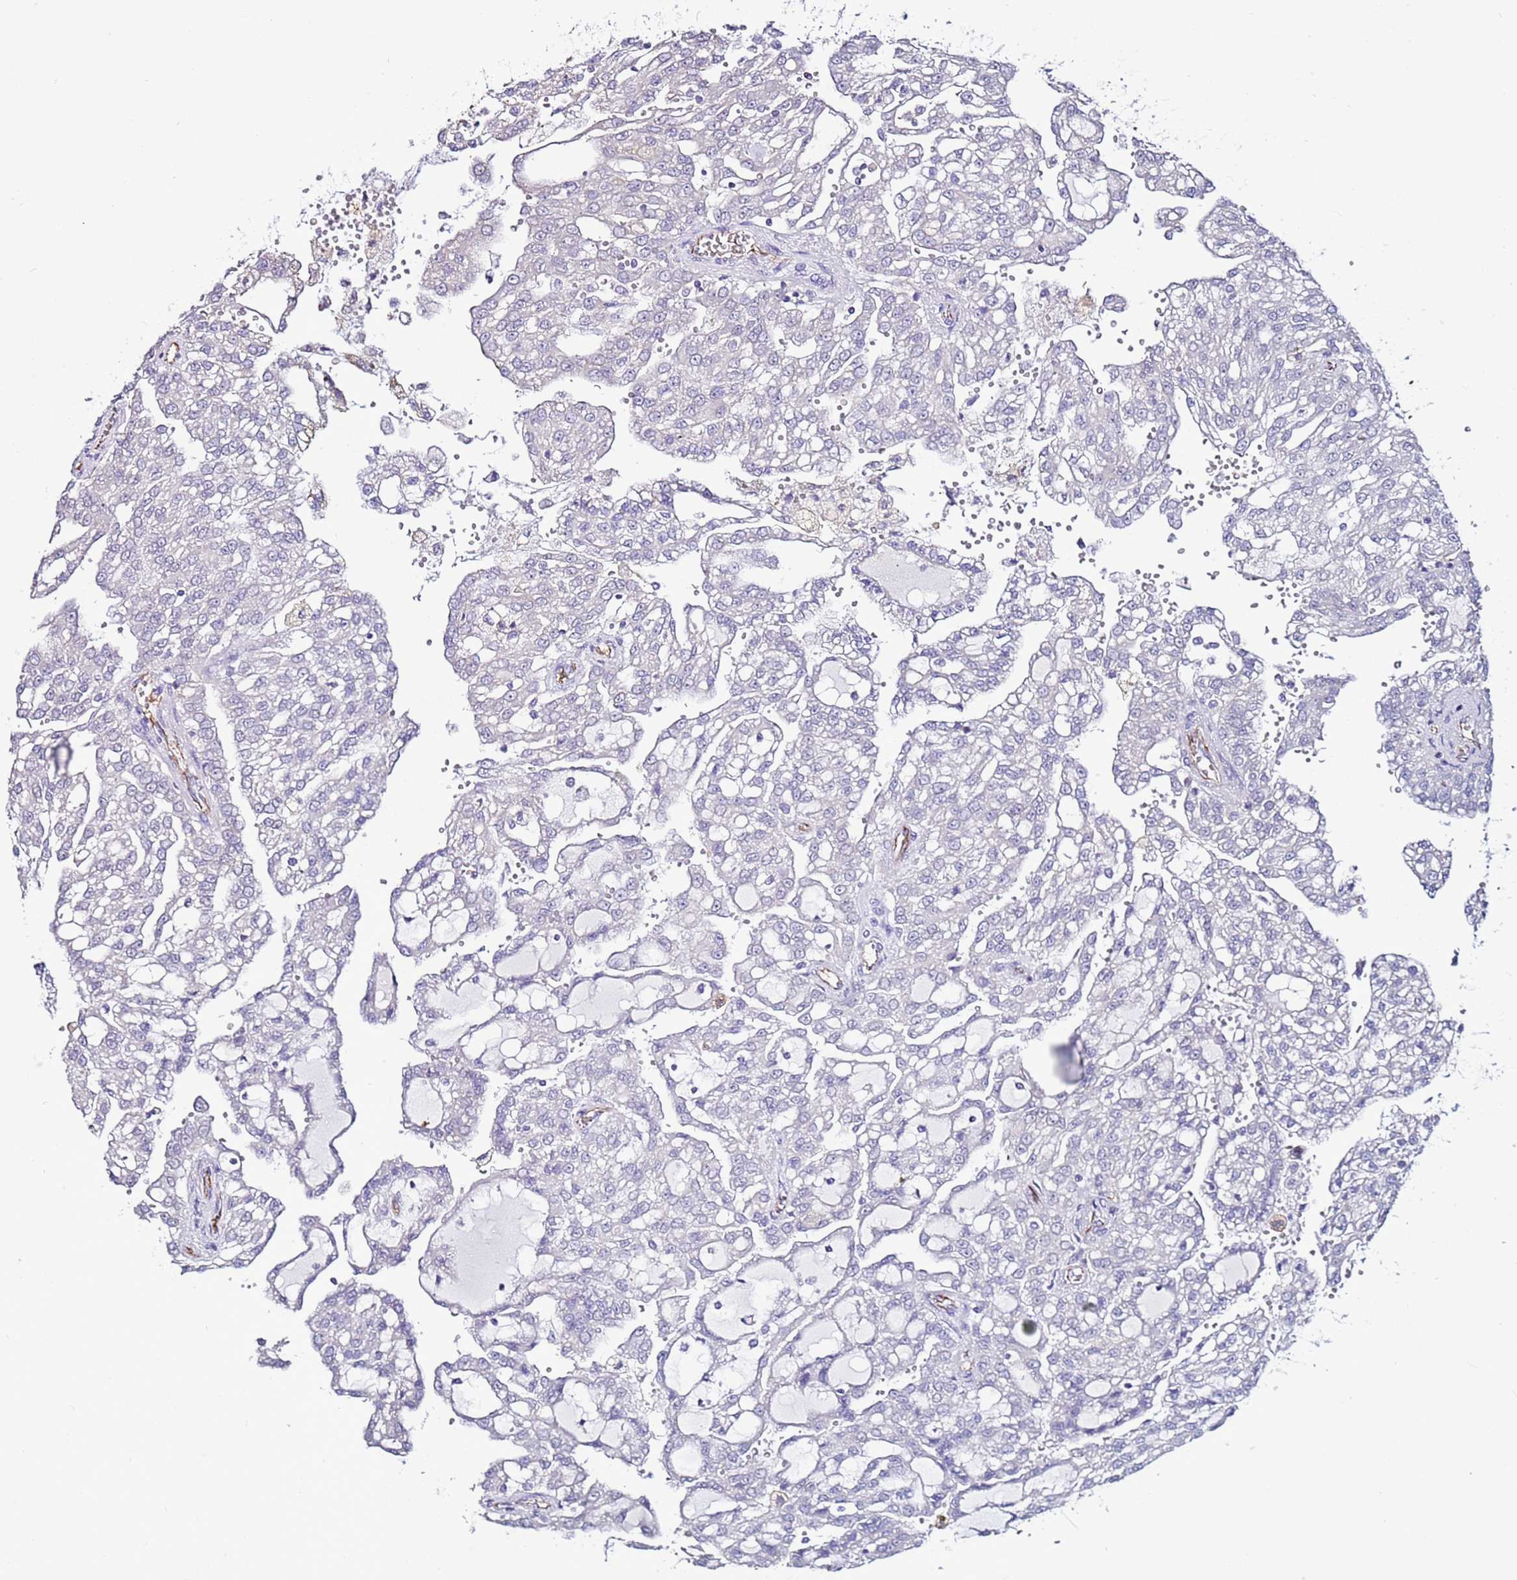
{"staining": {"intensity": "negative", "quantity": "none", "location": "none"}, "tissue": "renal cancer", "cell_type": "Tumor cells", "image_type": "cancer", "snomed": [{"axis": "morphology", "description": "Adenocarcinoma, NOS"}, {"axis": "topography", "description": "Kidney"}], "caption": "Protein analysis of renal cancer reveals no significant expression in tumor cells.", "gene": "TENM3", "patient": {"sex": "male", "age": 63}}